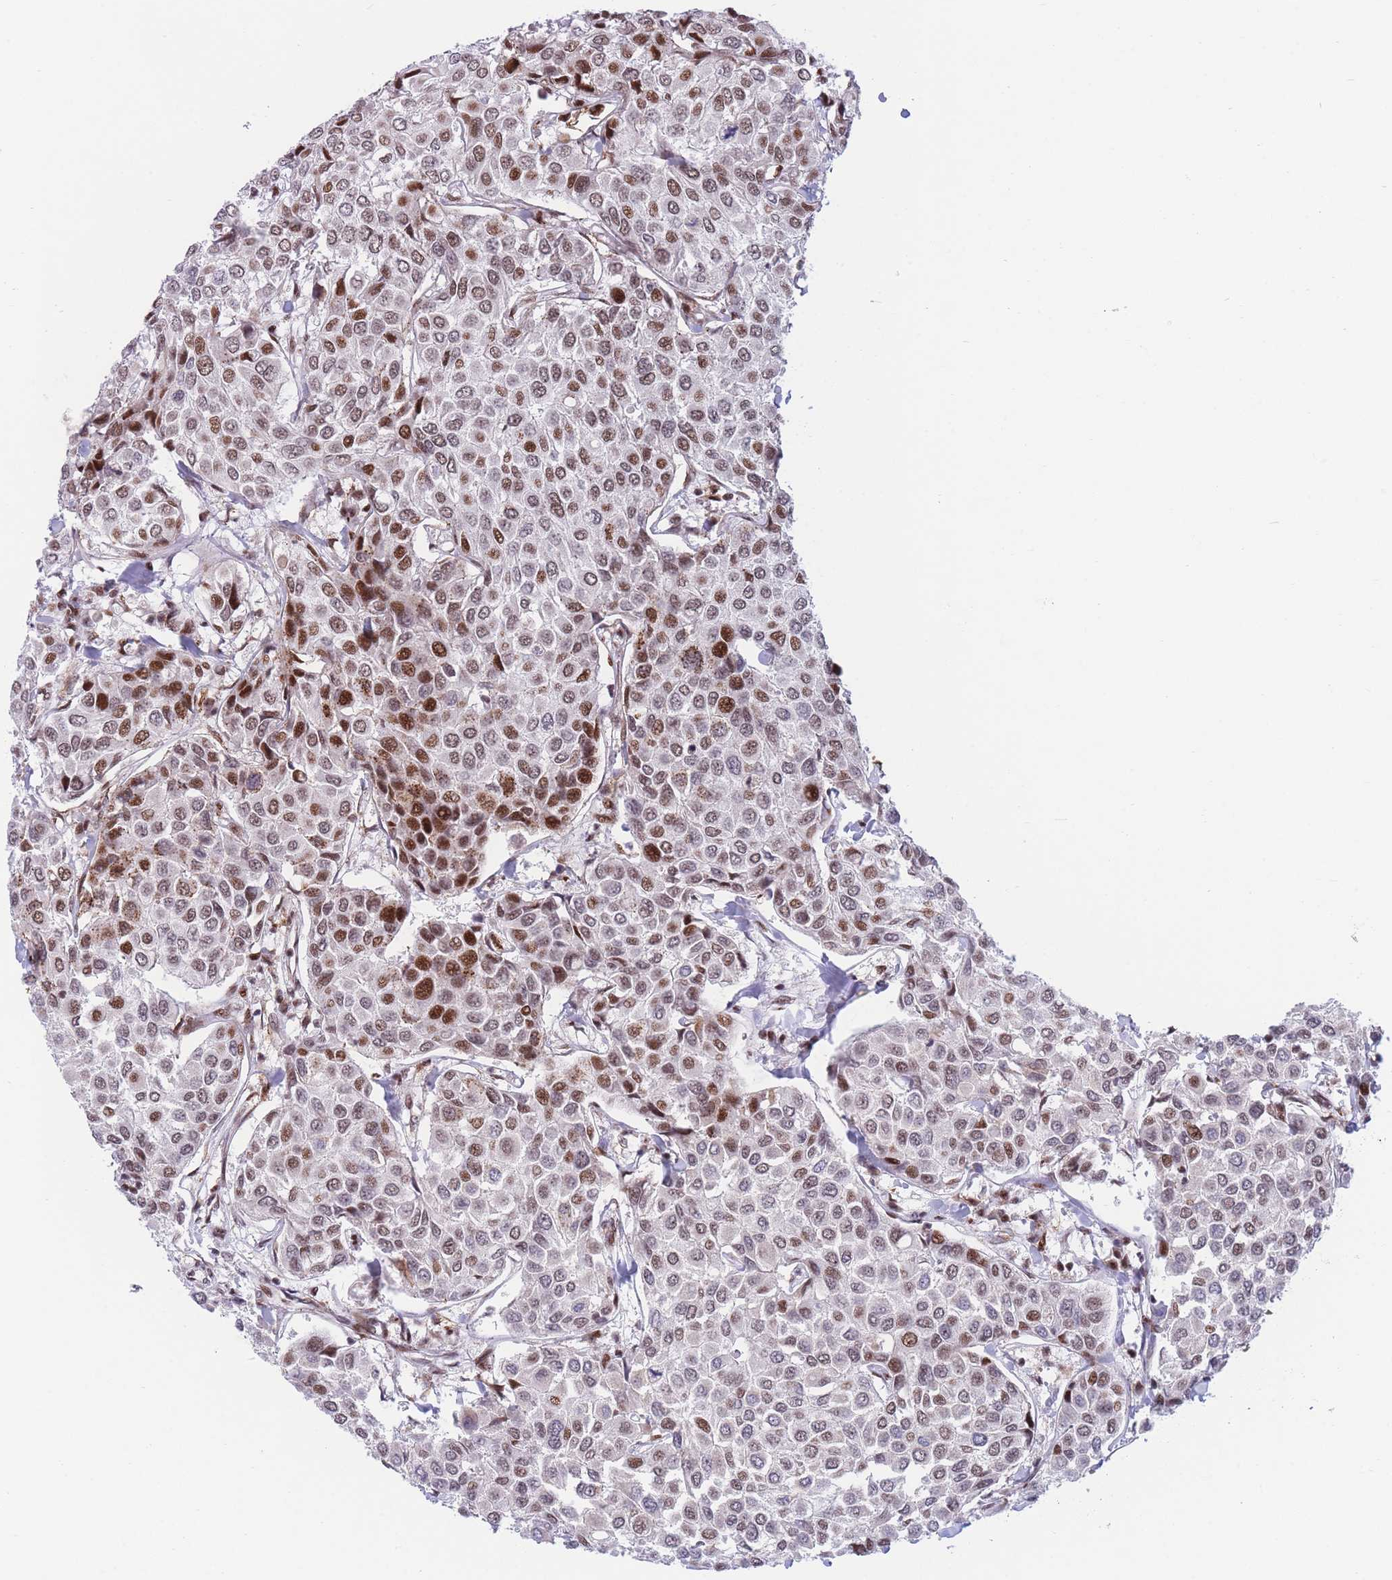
{"staining": {"intensity": "strong", "quantity": "<25%", "location": "nuclear"}, "tissue": "breast cancer", "cell_type": "Tumor cells", "image_type": "cancer", "snomed": [{"axis": "morphology", "description": "Duct carcinoma"}, {"axis": "topography", "description": "Breast"}], "caption": "Breast cancer stained for a protein reveals strong nuclear positivity in tumor cells. Nuclei are stained in blue.", "gene": "DNAJC3", "patient": {"sex": "female", "age": 55}}